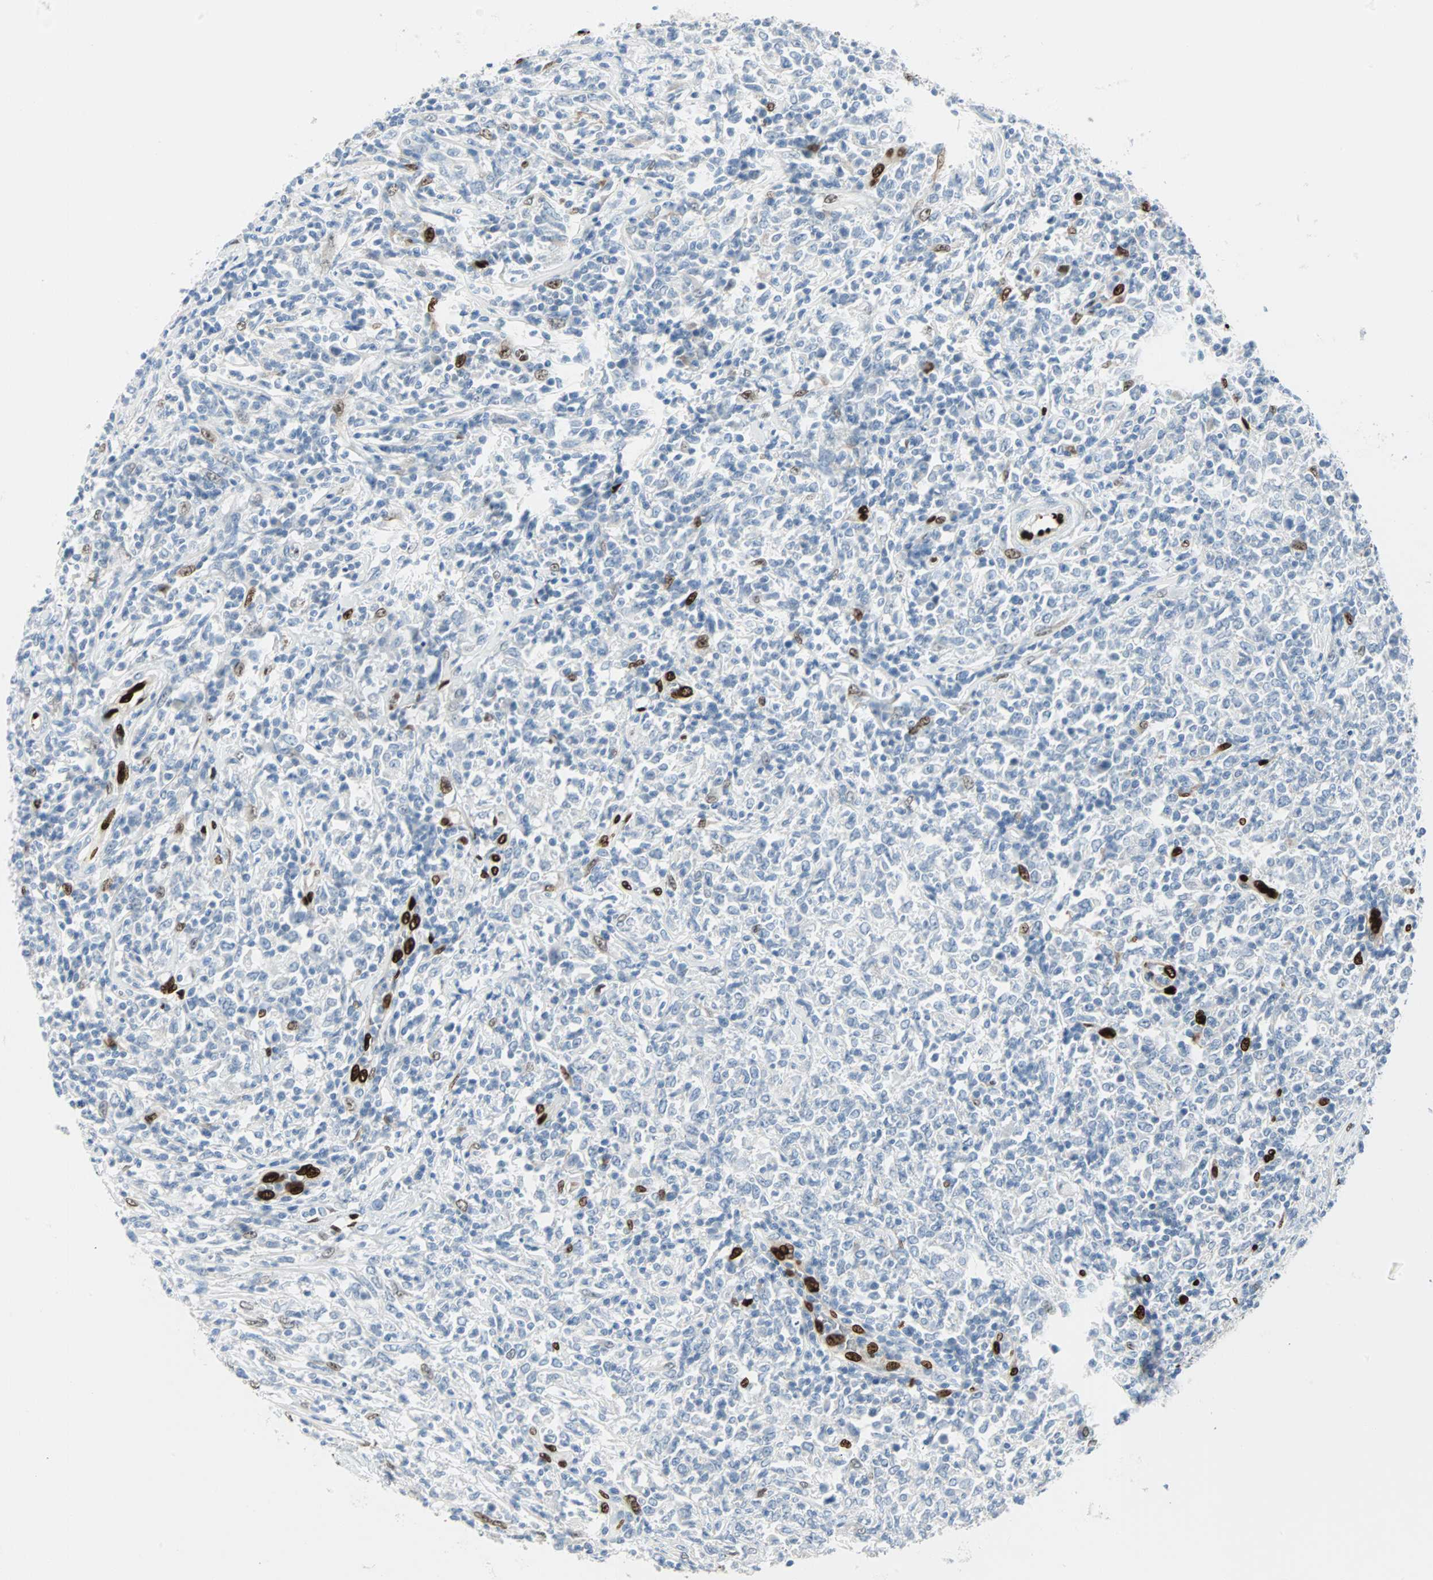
{"staining": {"intensity": "weak", "quantity": "<25%", "location": "nuclear"}, "tissue": "lymphoma", "cell_type": "Tumor cells", "image_type": "cancer", "snomed": [{"axis": "morphology", "description": "Malignant lymphoma, non-Hodgkin's type, High grade"}, {"axis": "topography", "description": "Lymph node"}], "caption": "Immunohistochemical staining of high-grade malignant lymphoma, non-Hodgkin's type reveals no significant staining in tumor cells.", "gene": "IL33", "patient": {"sex": "female", "age": 84}}